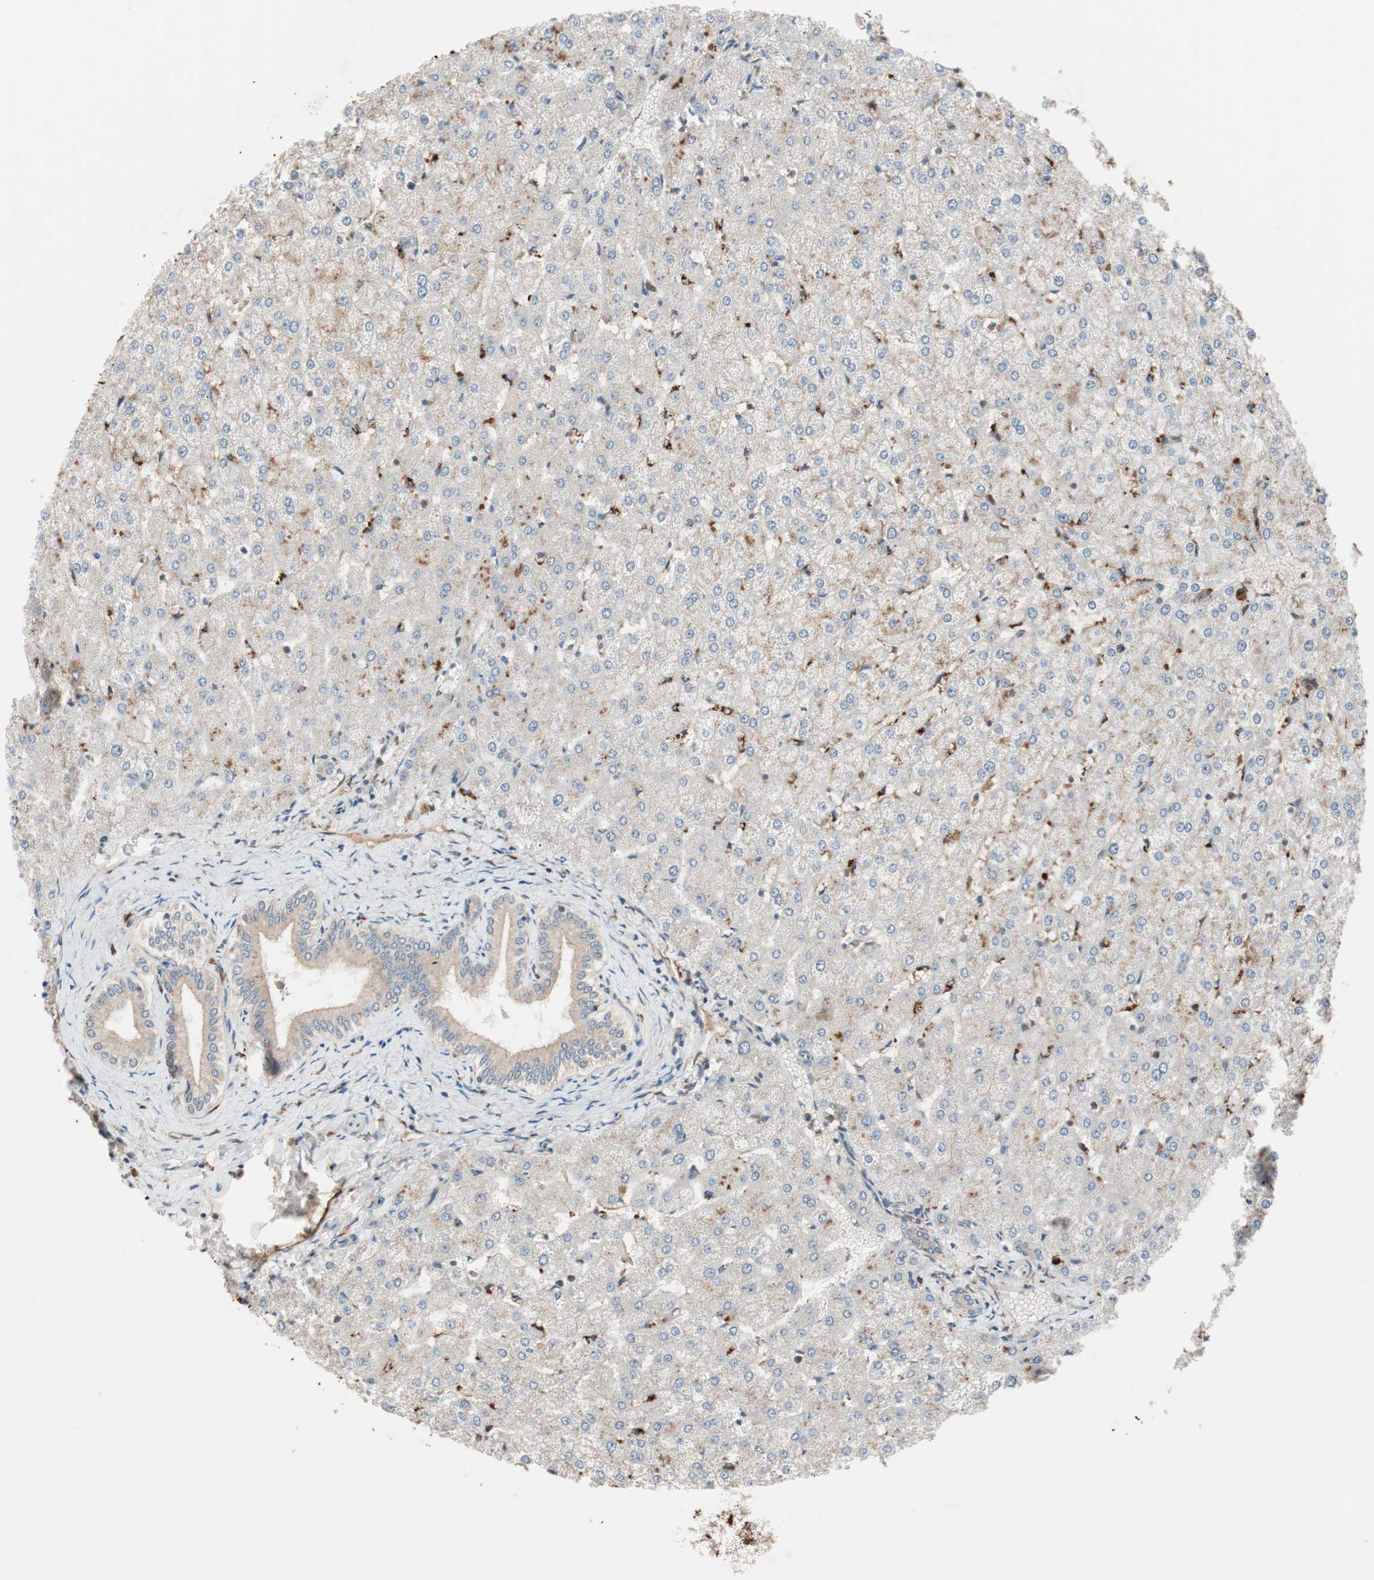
{"staining": {"intensity": "weak", "quantity": ">75%", "location": "cytoplasmic/membranous"}, "tissue": "liver", "cell_type": "Cholangiocytes", "image_type": "normal", "snomed": [{"axis": "morphology", "description": "Normal tissue, NOS"}, {"axis": "topography", "description": "Liver"}], "caption": "Immunohistochemistry of benign human liver demonstrates low levels of weak cytoplasmic/membranous expression in approximately >75% of cholangiocytes. Immunohistochemistry (ihc) stains the protein in brown and the nuclei are stained blue.", "gene": "STAB1", "patient": {"sex": "female", "age": 32}}